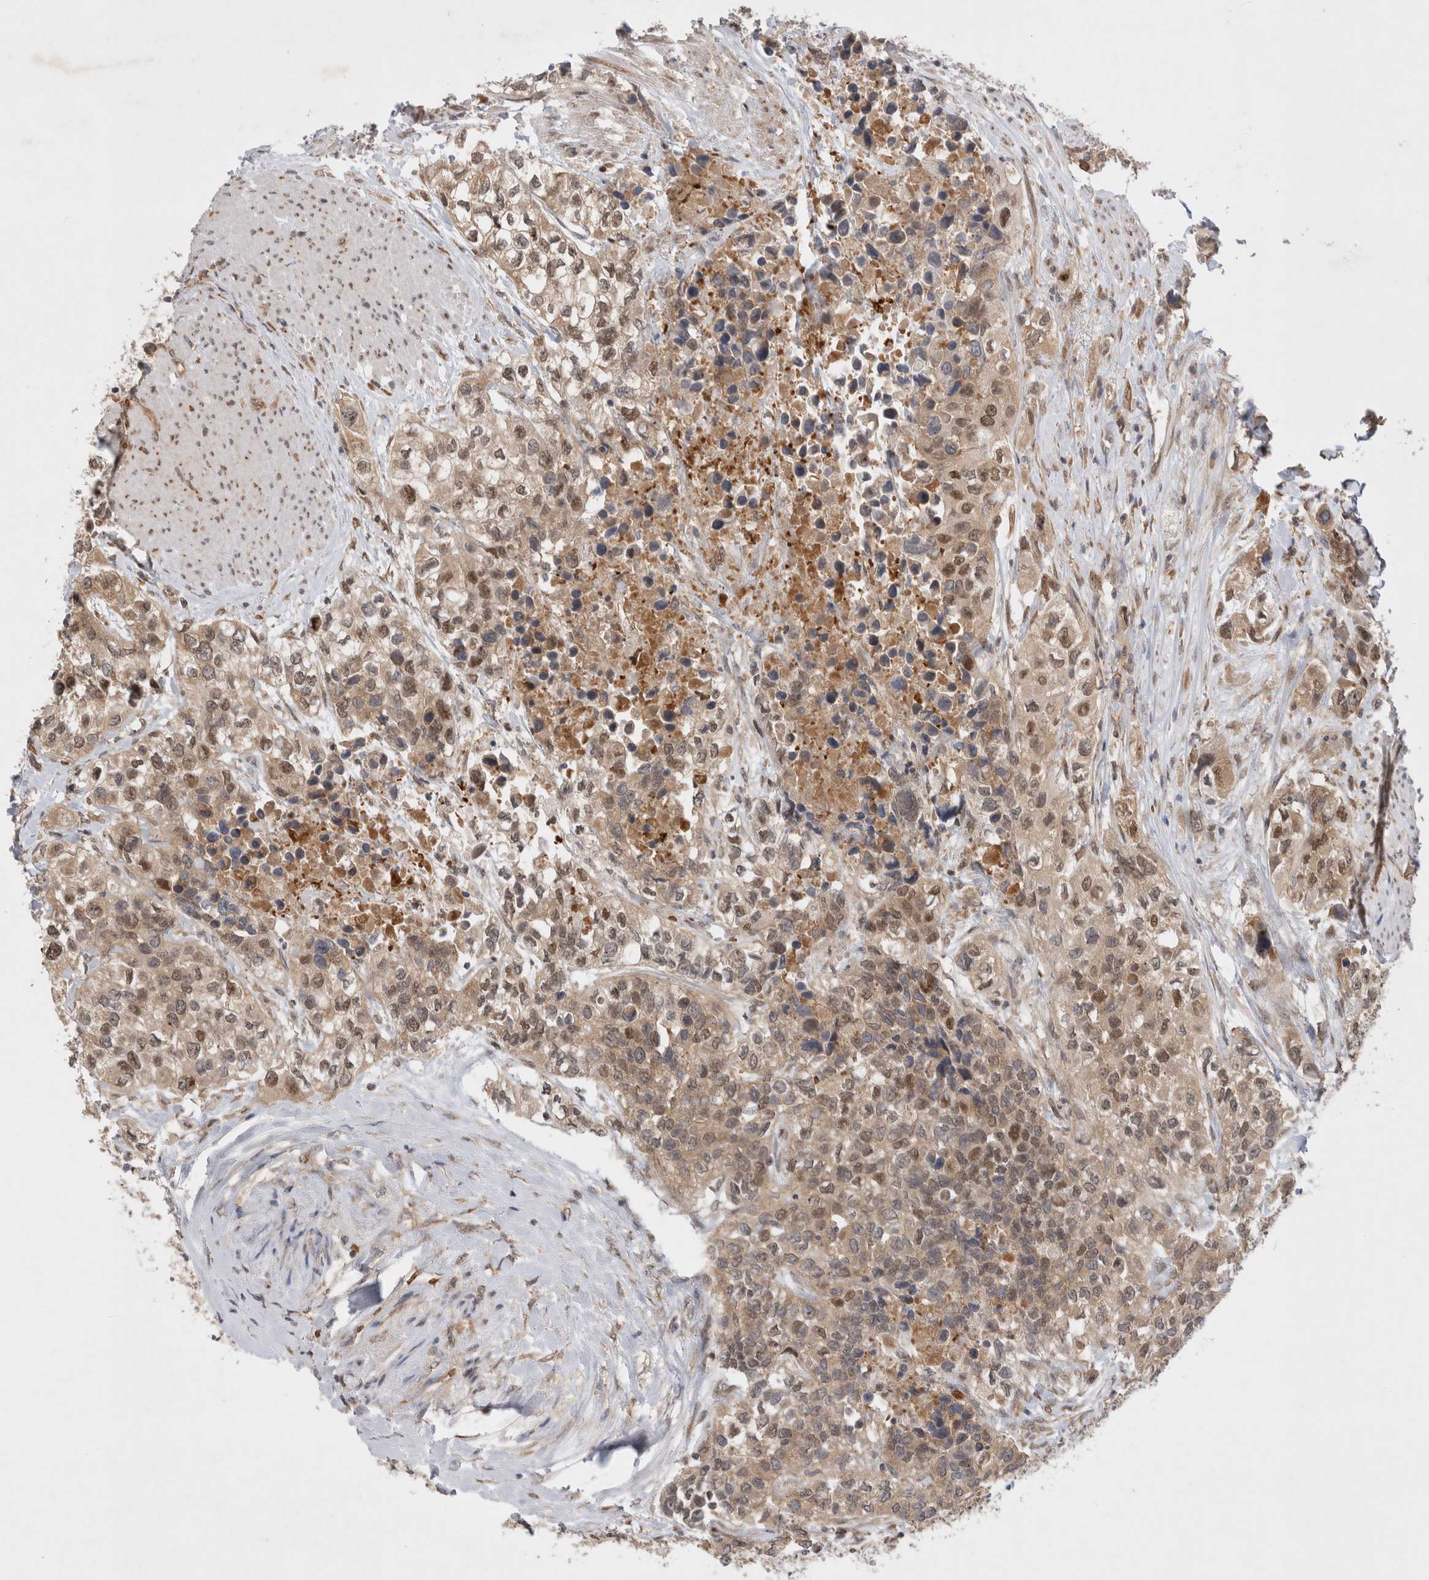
{"staining": {"intensity": "moderate", "quantity": ">75%", "location": "cytoplasmic/membranous,nuclear"}, "tissue": "urothelial cancer", "cell_type": "Tumor cells", "image_type": "cancer", "snomed": [{"axis": "morphology", "description": "Urothelial carcinoma, High grade"}, {"axis": "topography", "description": "Urinary bladder"}], "caption": "Protein analysis of high-grade urothelial carcinoma tissue demonstrates moderate cytoplasmic/membranous and nuclear positivity in approximately >75% of tumor cells.", "gene": "EIF3E", "patient": {"sex": "female", "age": 80}}